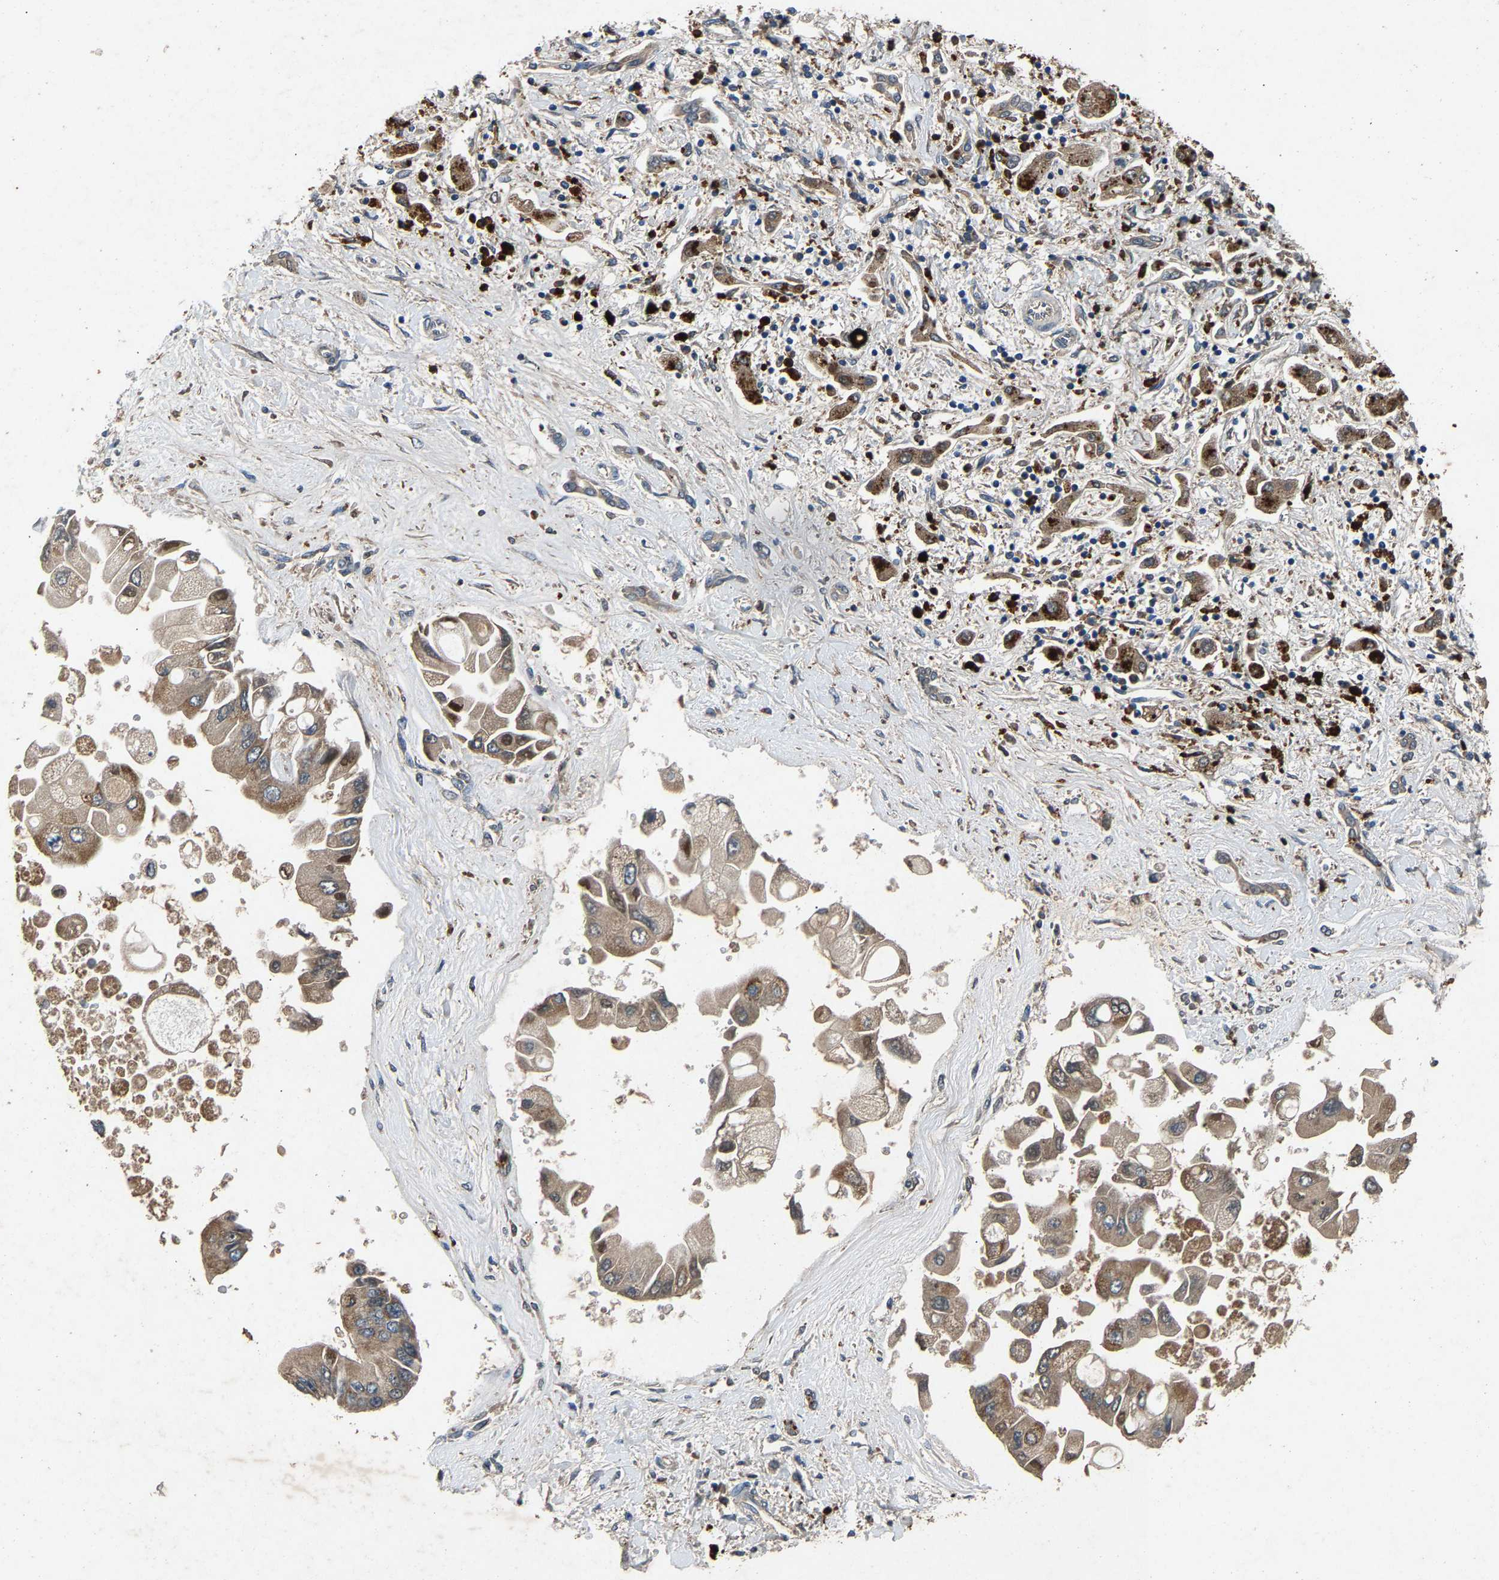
{"staining": {"intensity": "moderate", "quantity": ">75%", "location": "cytoplasmic/membranous"}, "tissue": "liver cancer", "cell_type": "Tumor cells", "image_type": "cancer", "snomed": [{"axis": "morphology", "description": "Cholangiocarcinoma"}, {"axis": "topography", "description": "Liver"}], "caption": "Immunohistochemical staining of liver cancer (cholangiocarcinoma) reveals moderate cytoplasmic/membranous protein positivity in approximately >75% of tumor cells. (DAB IHC, brown staining for protein, blue staining for nuclei).", "gene": "PPID", "patient": {"sex": "male", "age": 50}}